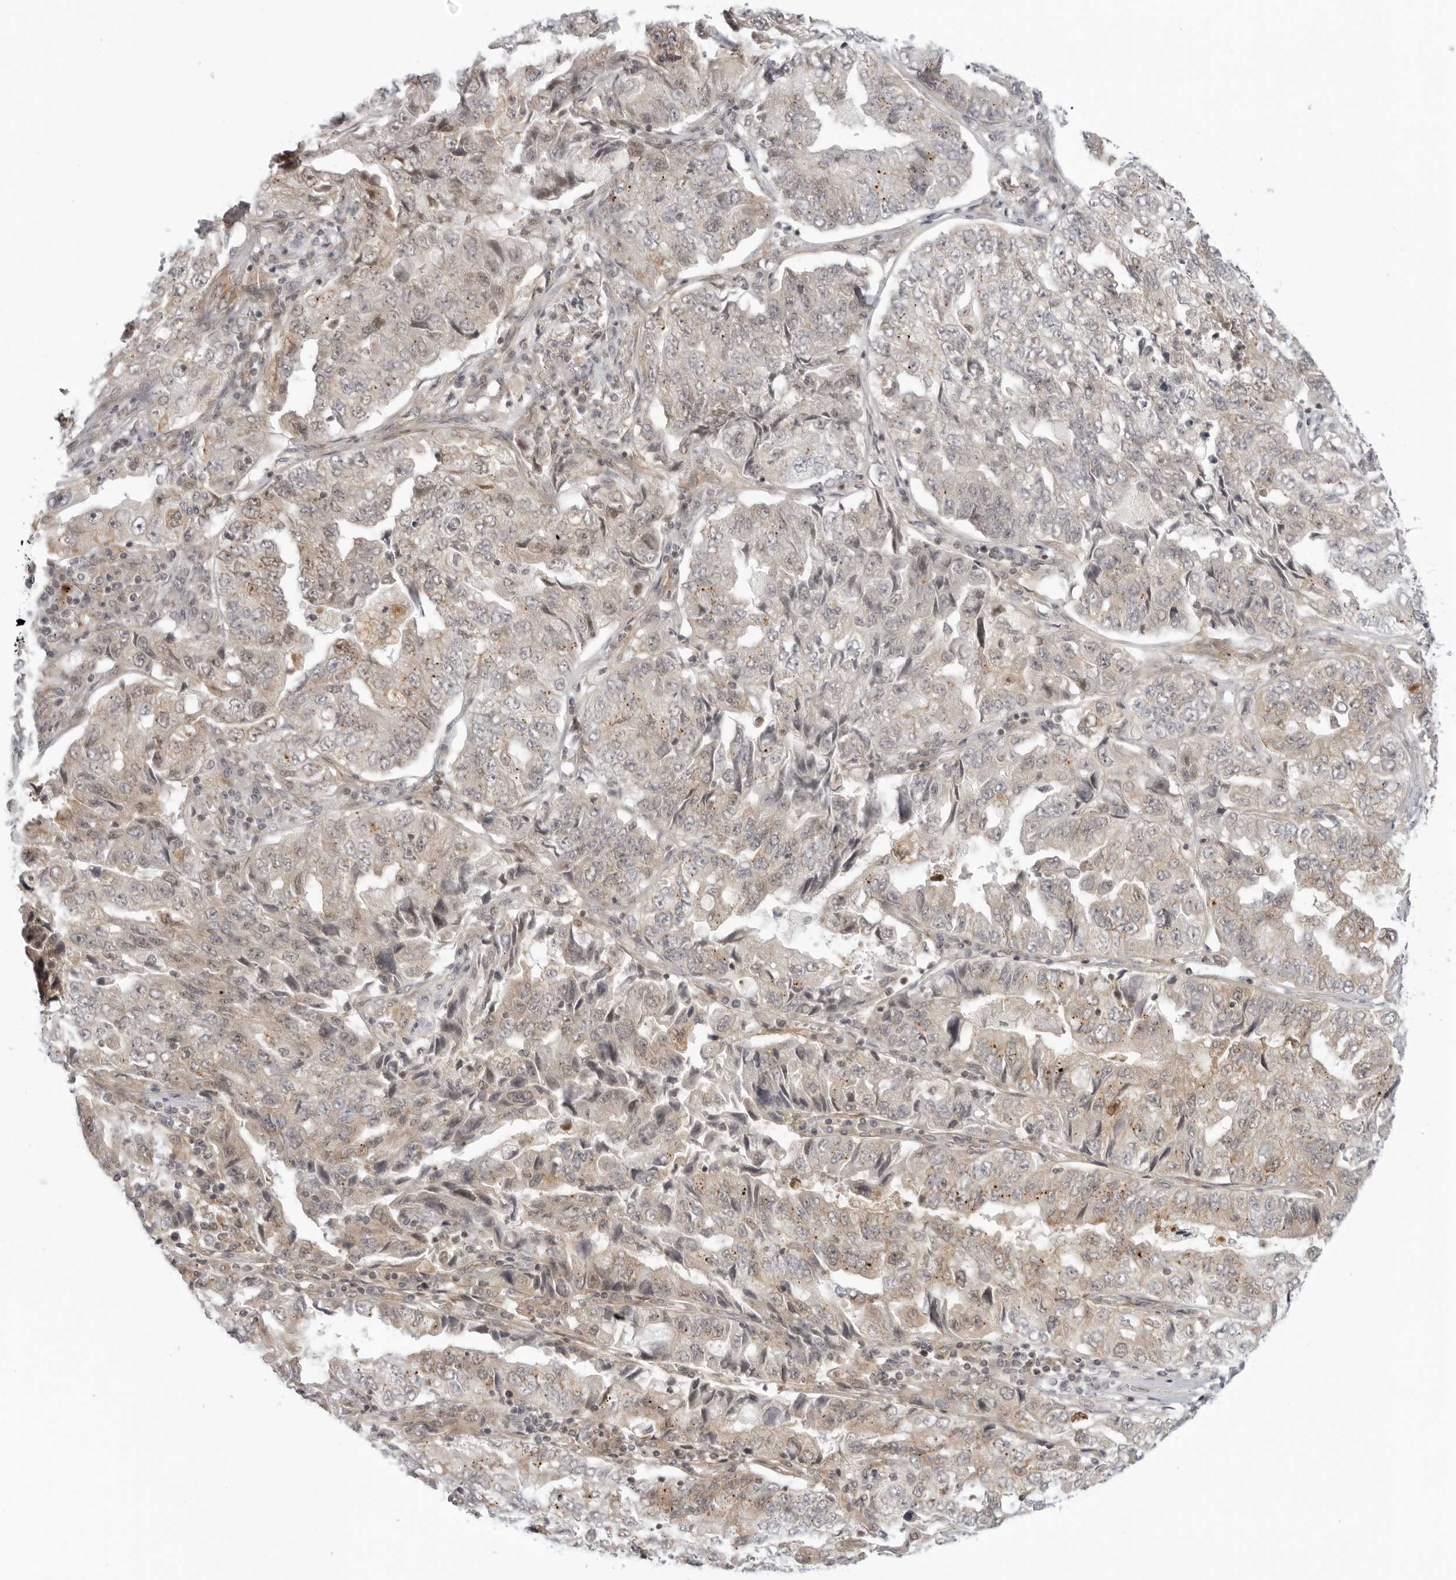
{"staining": {"intensity": "moderate", "quantity": "<25%", "location": "cytoplasmic/membranous"}, "tissue": "lung cancer", "cell_type": "Tumor cells", "image_type": "cancer", "snomed": [{"axis": "morphology", "description": "Adenocarcinoma, NOS"}, {"axis": "topography", "description": "Lung"}], "caption": "Immunohistochemical staining of adenocarcinoma (lung) reveals low levels of moderate cytoplasmic/membranous expression in about <25% of tumor cells.", "gene": "SUGCT", "patient": {"sex": "female", "age": 51}}